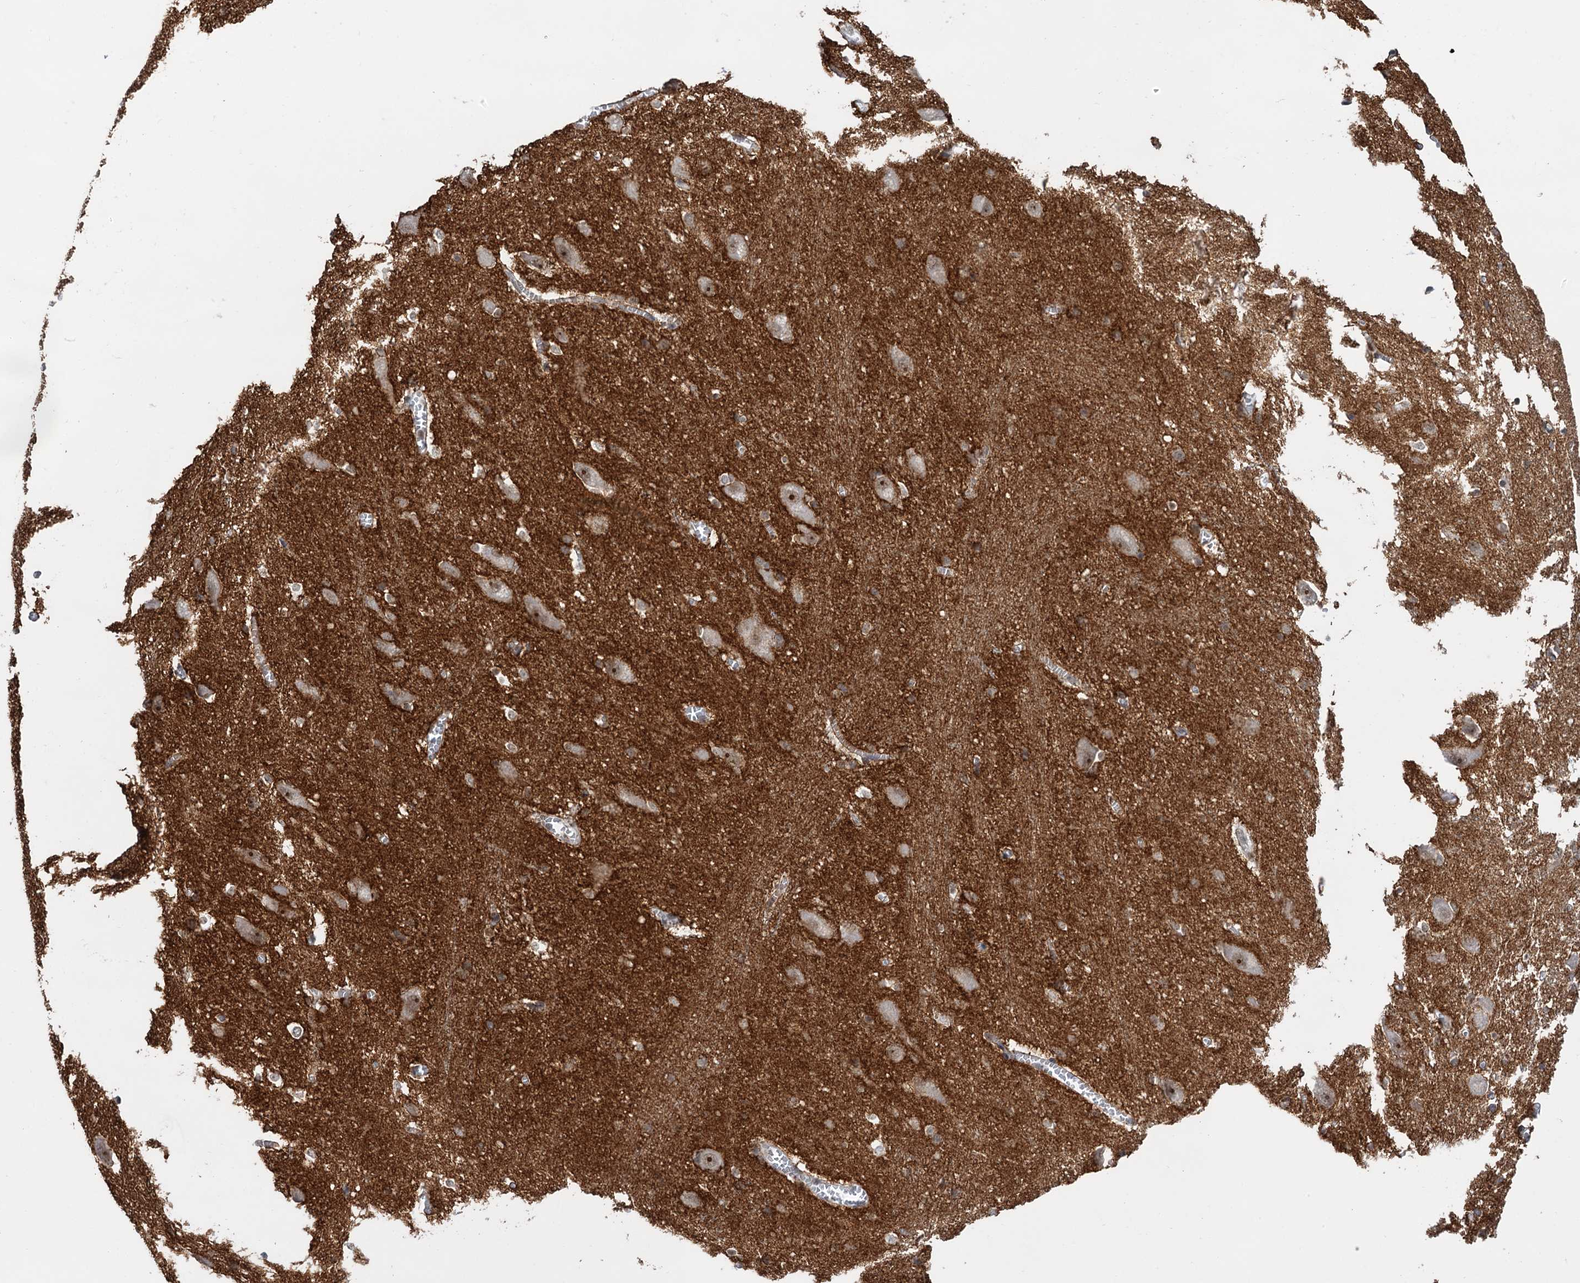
{"staining": {"intensity": "weak", "quantity": "<25%", "location": "nuclear"}, "tissue": "caudate", "cell_type": "Glial cells", "image_type": "normal", "snomed": [{"axis": "morphology", "description": "Normal tissue, NOS"}, {"axis": "topography", "description": "Lateral ventricle wall"}], "caption": "An immunohistochemistry image of benign caudate is shown. There is no staining in glial cells of caudate.", "gene": "NAT10", "patient": {"sex": "male", "age": 37}}